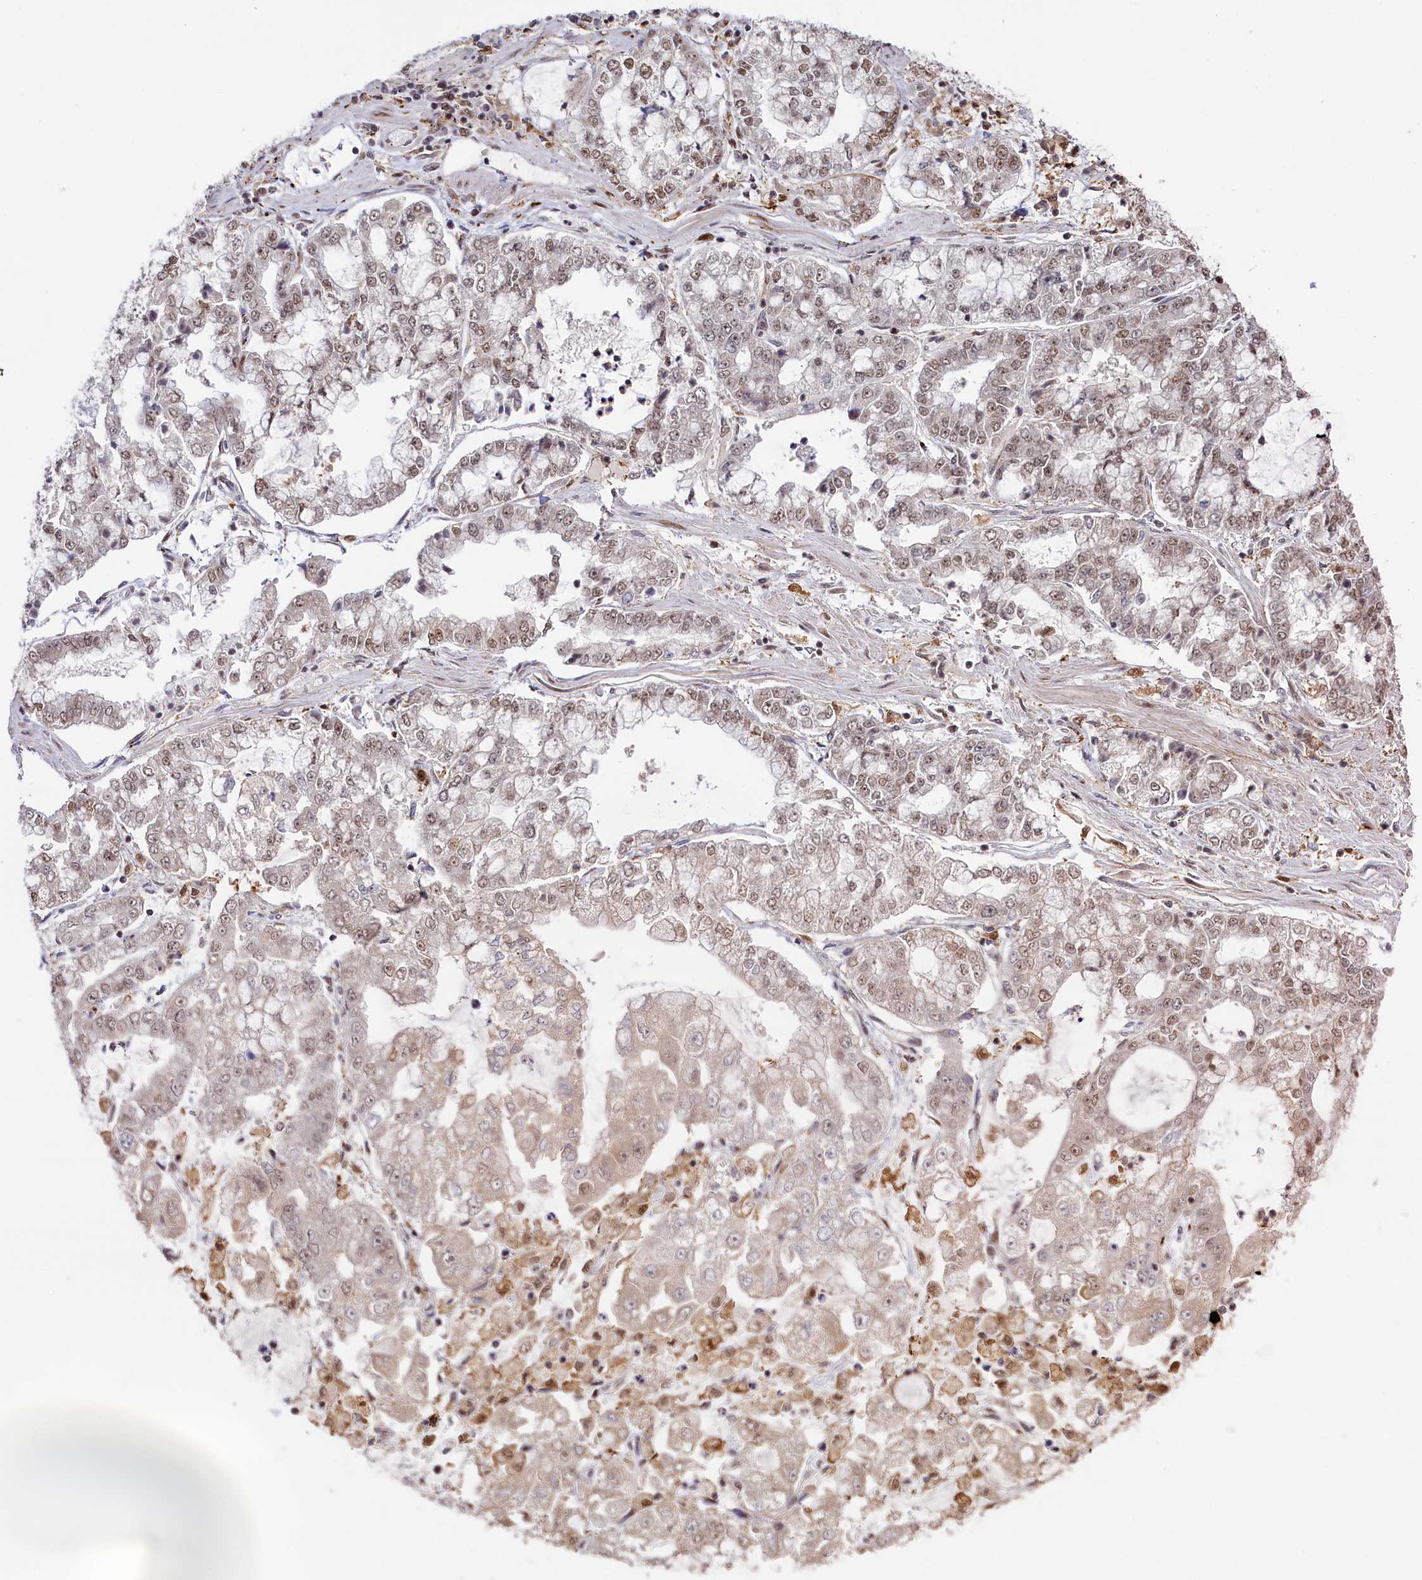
{"staining": {"intensity": "weak", "quantity": ">75%", "location": "nuclear"}, "tissue": "stomach cancer", "cell_type": "Tumor cells", "image_type": "cancer", "snomed": [{"axis": "morphology", "description": "Adenocarcinoma, NOS"}, {"axis": "topography", "description": "Stomach"}], "caption": "Human adenocarcinoma (stomach) stained with a brown dye displays weak nuclear positive staining in approximately >75% of tumor cells.", "gene": "PPHLN1", "patient": {"sex": "male", "age": 76}}